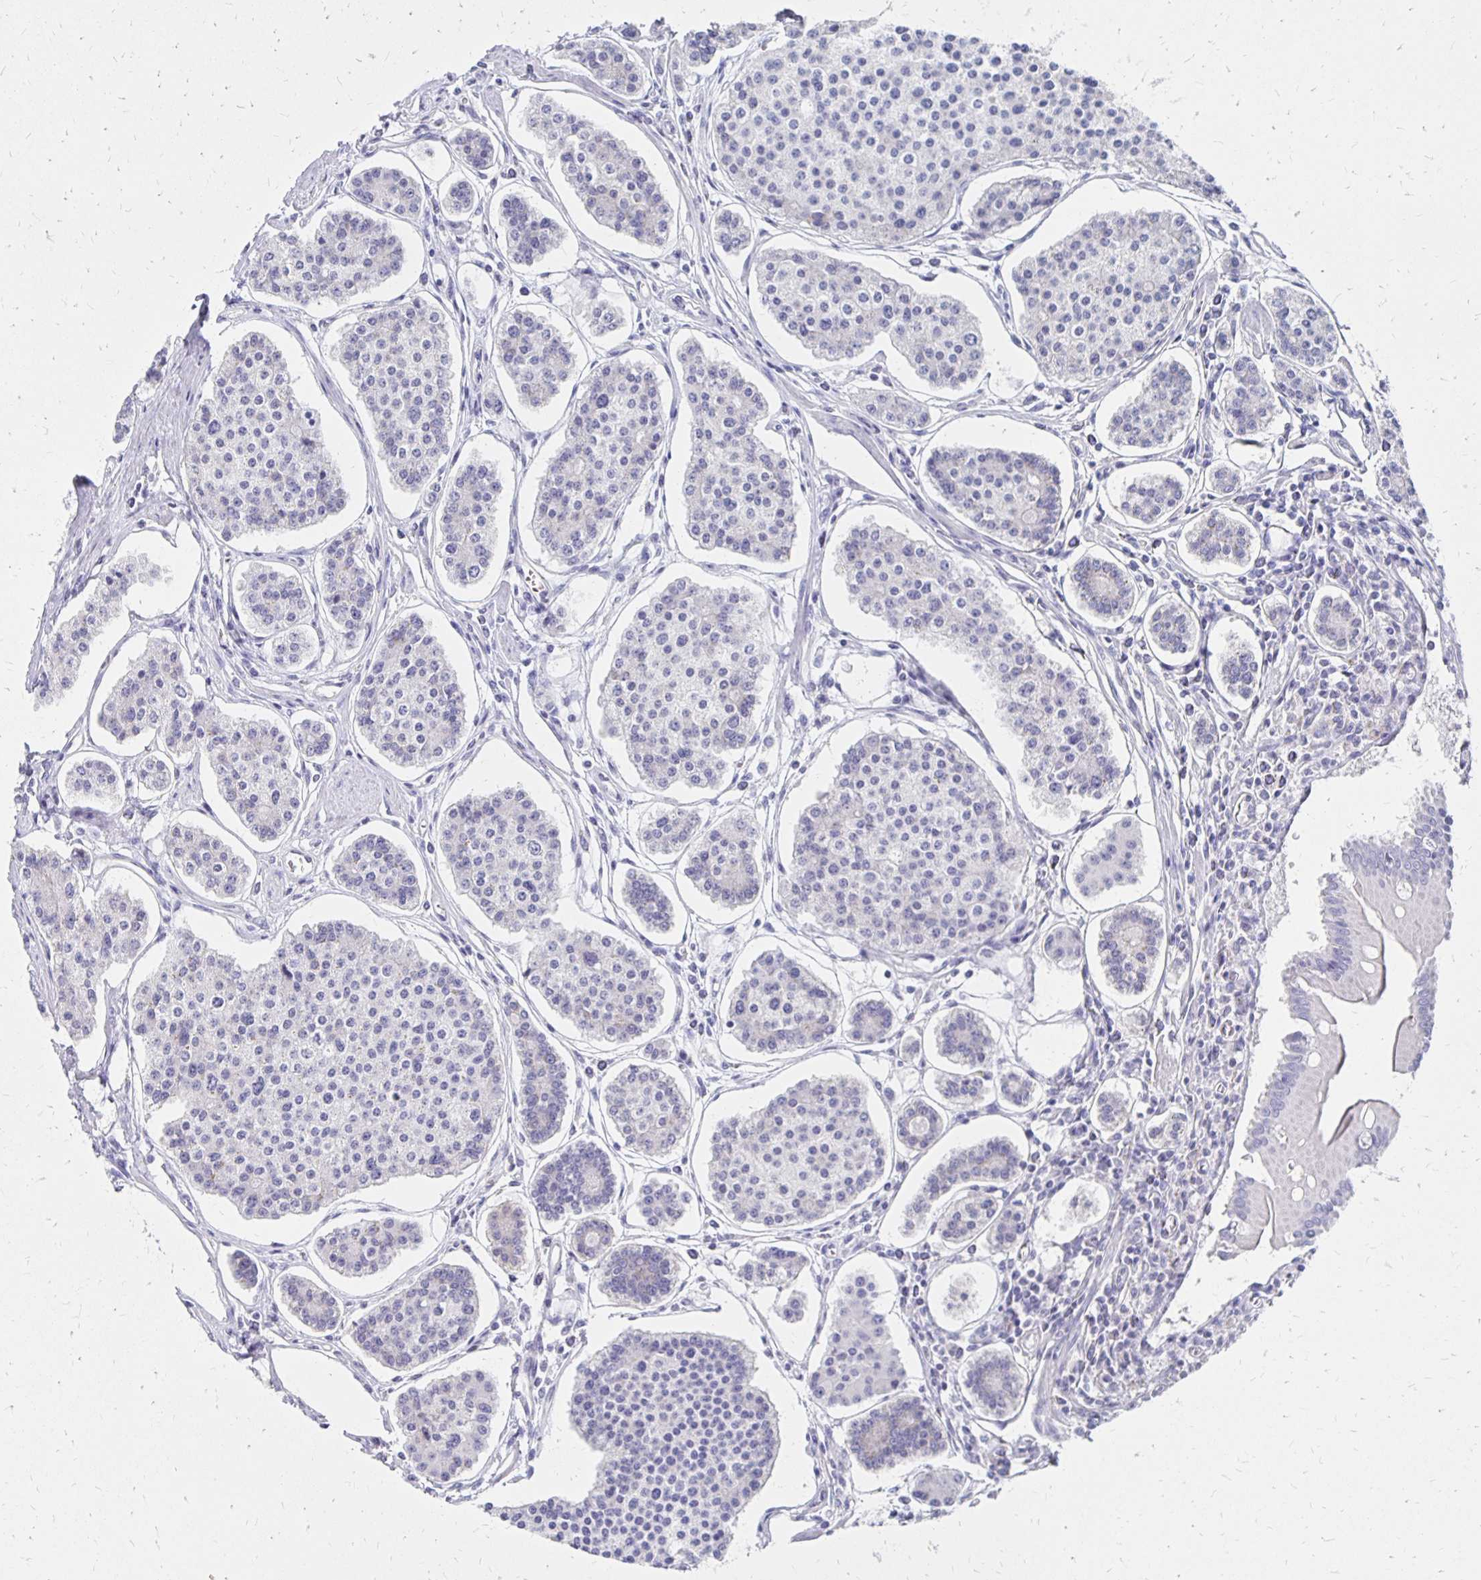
{"staining": {"intensity": "negative", "quantity": "none", "location": "none"}, "tissue": "carcinoid", "cell_type": "Tumor cells", "image_type": "cancer", "snomed": [{"axis": "morphology", "description": "Carcinoid, malignant, NOS"}, {"axis": "topography", "description": "Small intestine"}], "caption": "Immunohistochemistry (IHC) image of neoplastic tissue: malignant carcinoid stained with DAB (3,3'-diaminobenzidine) exhibits no significant protein staining in tumor cells.", "gene": "SYT2", "patient": {"sex": "female", "age": 65}}